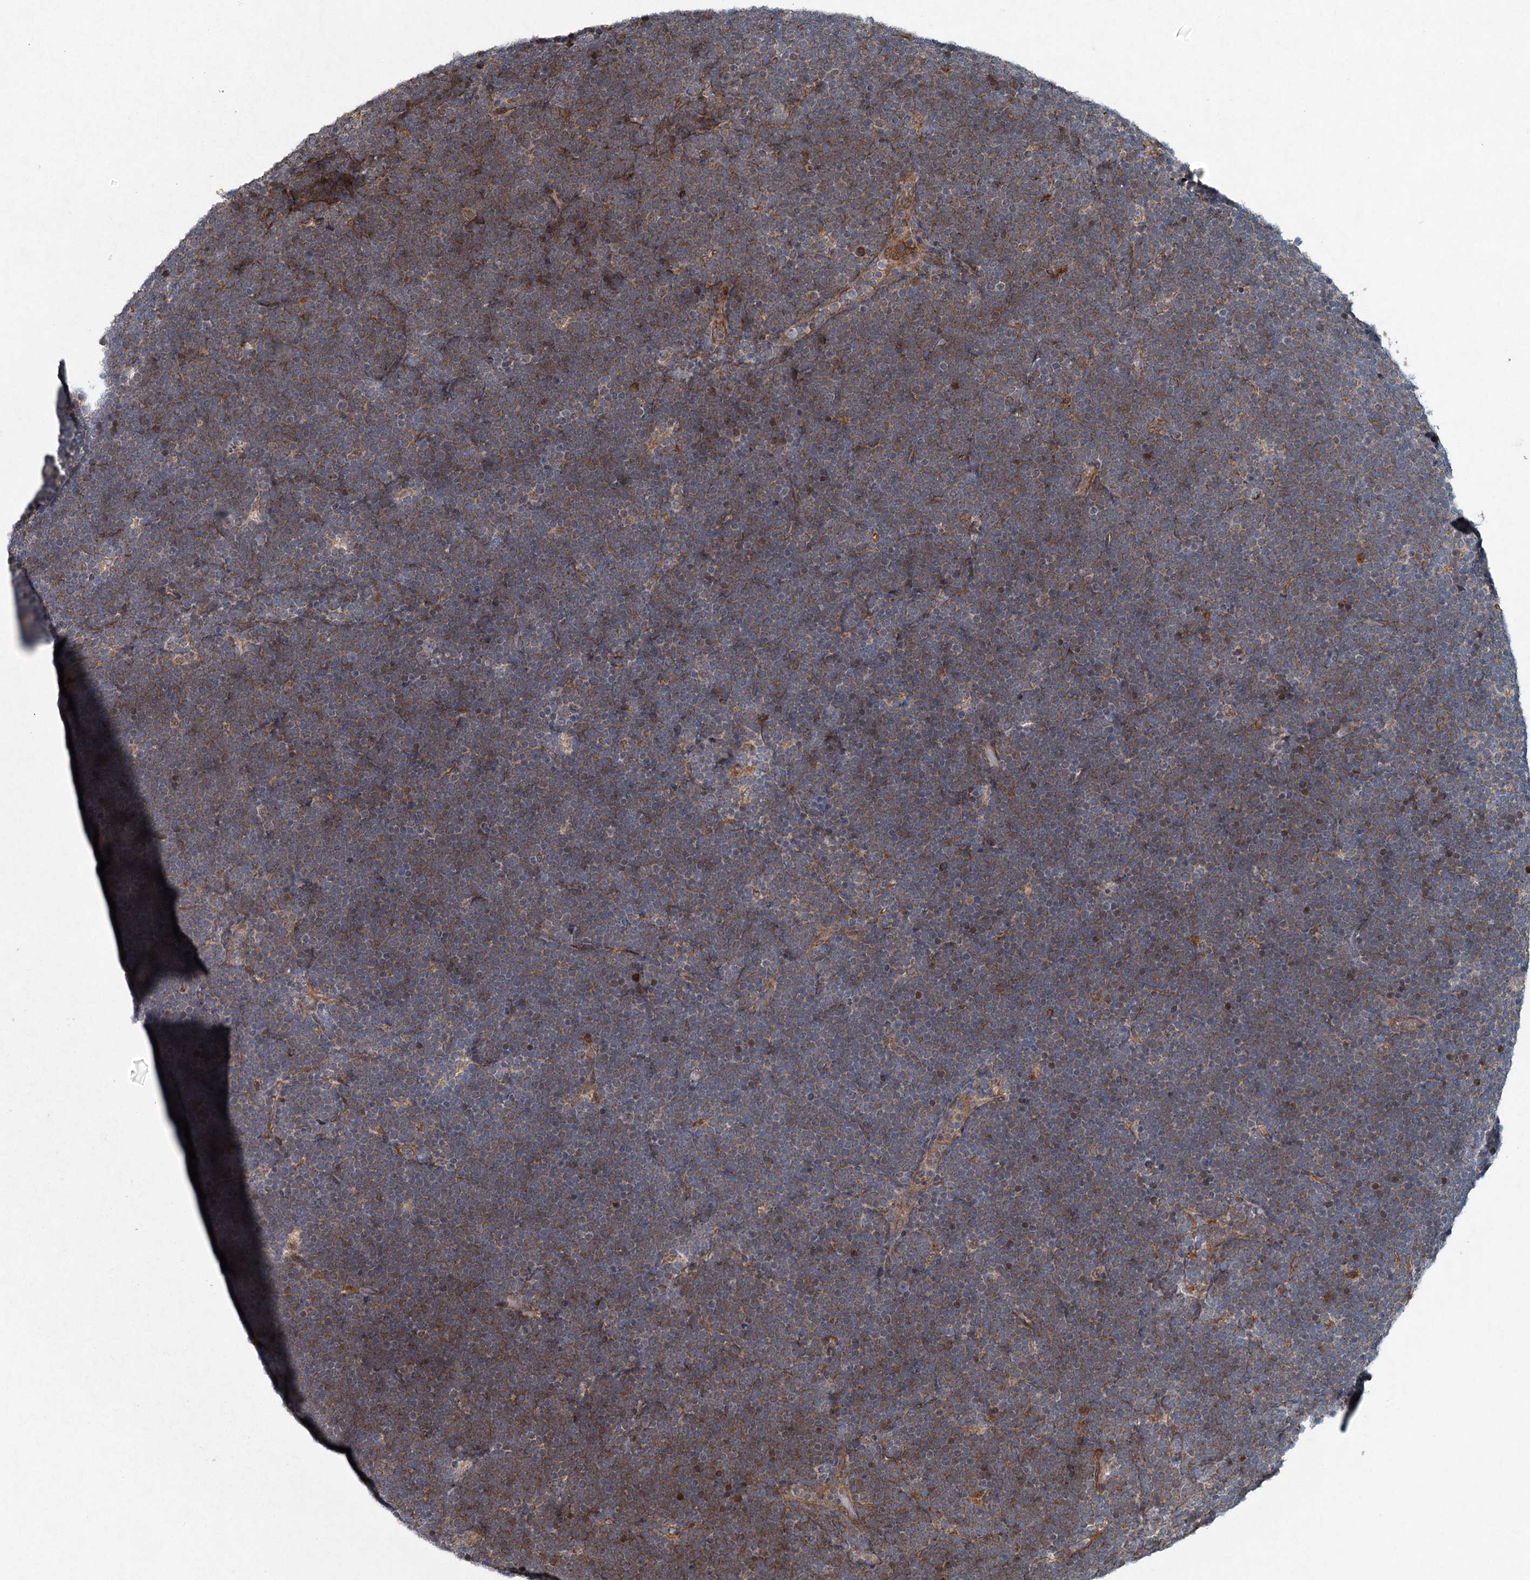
{"staining": {"intensity": "weak", "quantity": "25%-75%", "location": "cytoplasmic/membranous"}, "tissue": "lymphoma", "cell_type": "Tumor cells", "image_type": "cancer", "snomed": [{"axis": "morphology", "description": "Malignant lymphoma, non-Hodgkin's type, High grade"}, {"axis": "topography", "description": "Lymph node"}], "caption": "An IHC micrograph of neoplastic tissue is shown. Protein staining in brown shows weak cytoplasmic/membranous positivity in high-grade malignant lymphoma, non-Hodgkin's type within tumor cells. (DAB (3,3'-diaminobenzidine) IHC, brown staining for protein, blue staining for nuclei).", "gene": "SRPX2", "patient": {"sex": "male", "age": 13}}